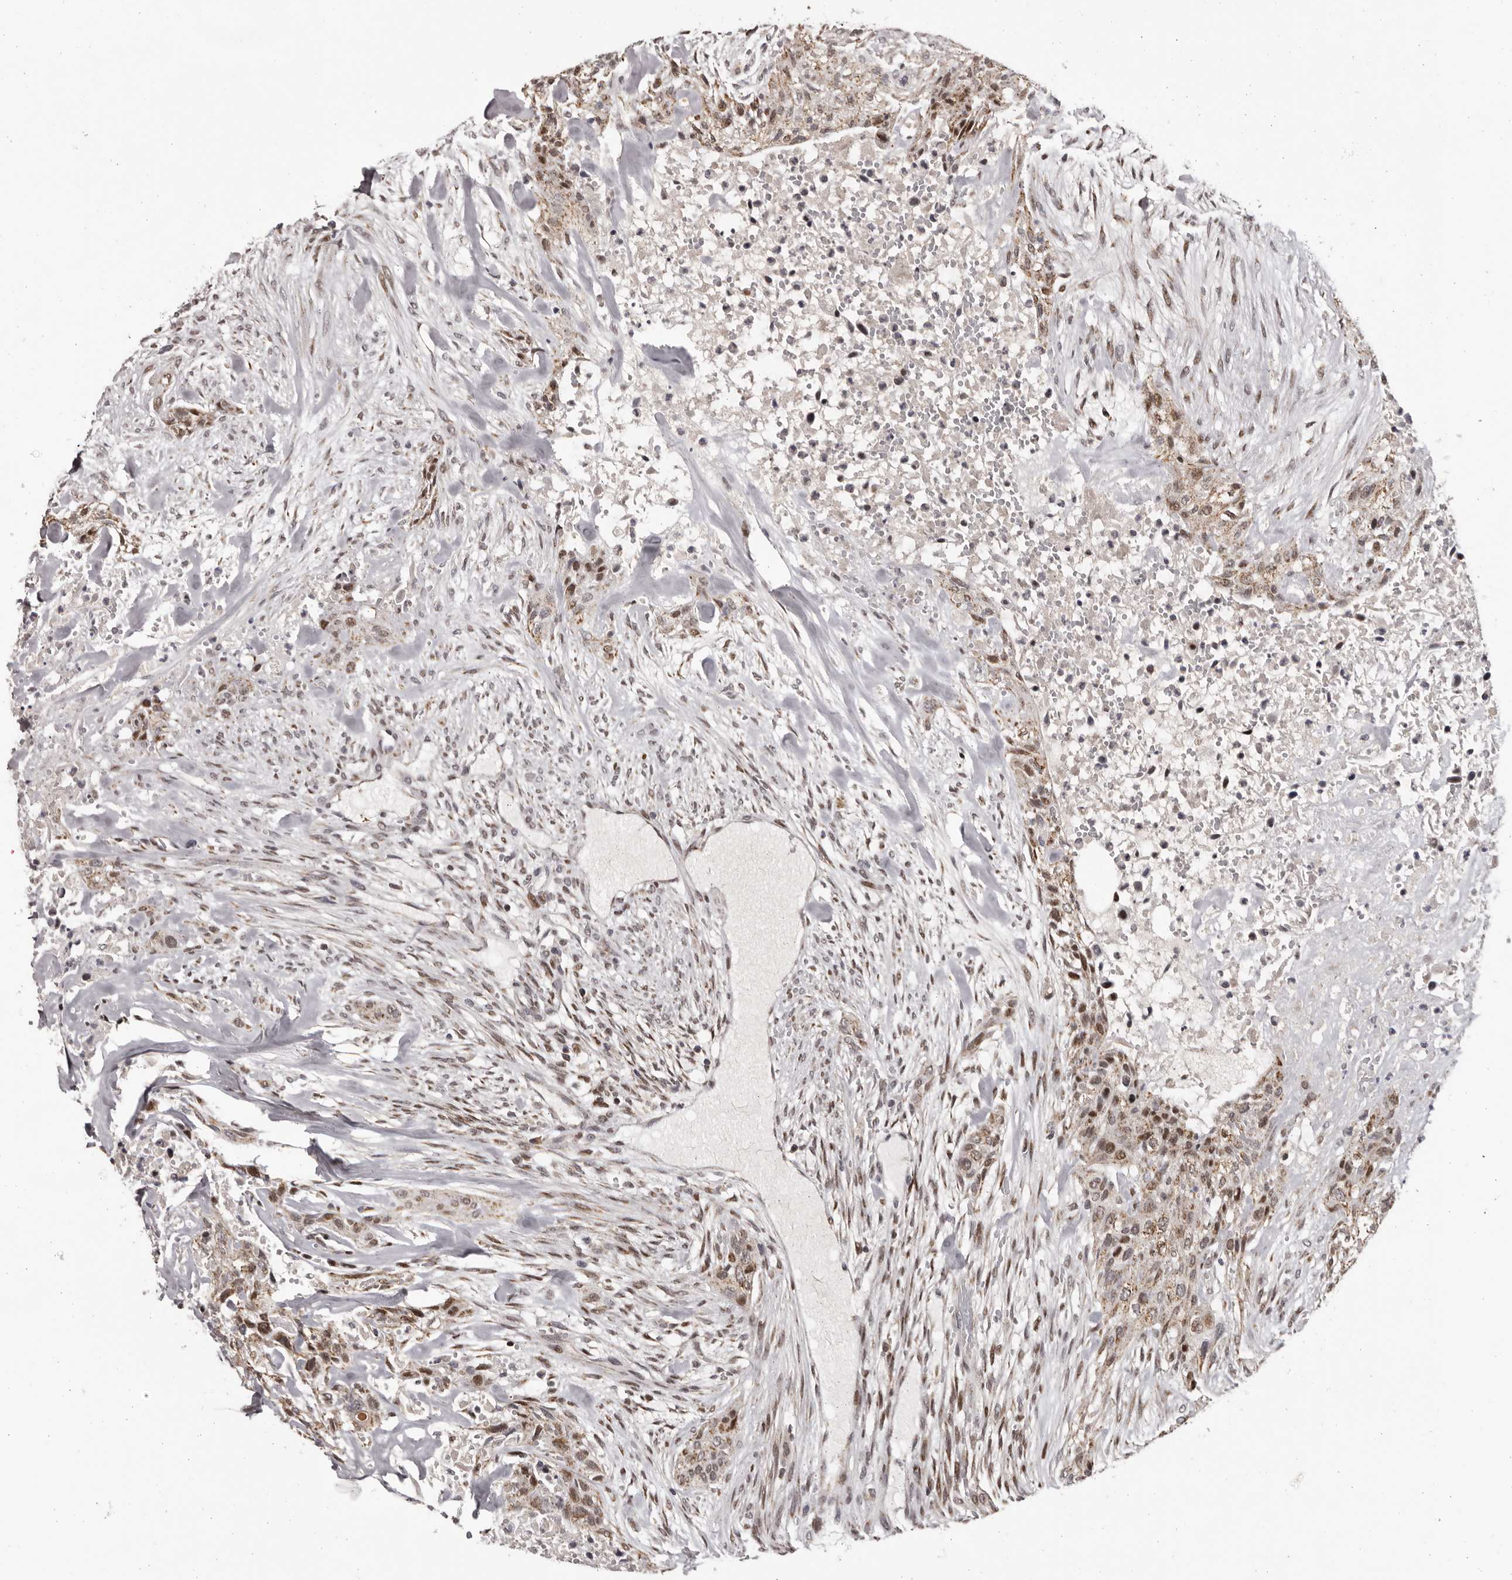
{"staining": {"intensity": "moderate", "quantity": ">75%", "location": "cytoplasmic/membranous,nuclear"}, "tissue": "urothelial cancer", "cell_type": "Tumor cells", "image_type": "cancer", "snomed": [{"axis": "morphology", "description": "Urothelial carcinoma, High grade"}, {"axis": "topography", "description": "Urinary bladder"}], "caption": "Urothelial cancer stained with DAB (3,3'-diaminobenzidine) immunohistochemistry demonstrates medium levels of moderate cytoplasmic/membranous and nuclear staining in approximately >75% of tumor cells.", "gene": "C17orf99", "patient": {"sex": "male", "age": 35}}